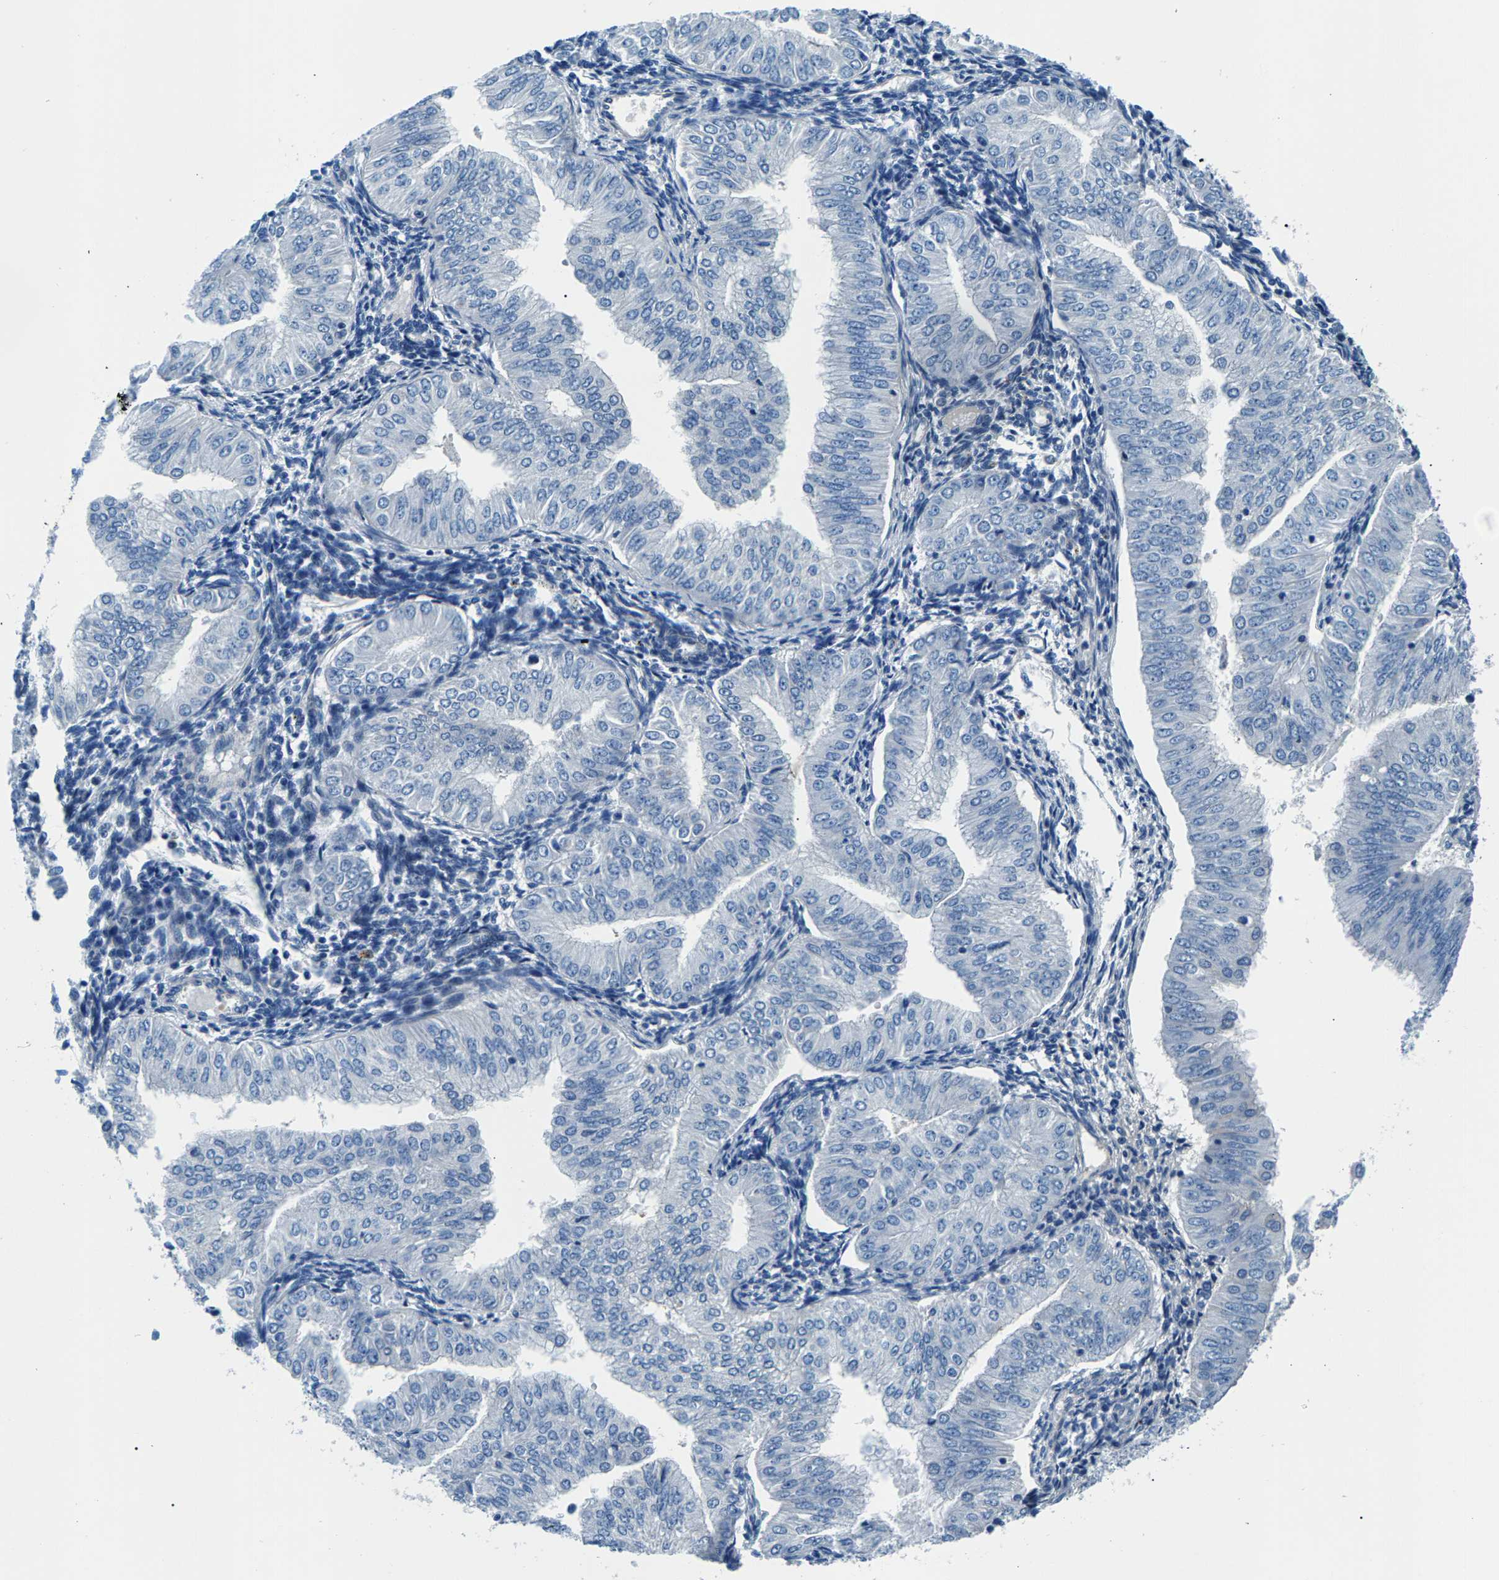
{"staining": {"intensity": "negative", "quantity": "none", "location": "none"}, "tissue": "endometrial cancer", "cell_type": "Tumor cells", "image_type": "cancer", "snomed": [{"axis": "morphology", "description": "Normal tissue, NOS"}, {"axis": "morphology", "description": "Adenocarcinoma, NOS"}, {"axis": "topography", "description": "Endometrium"}], "caption": "Immunohistochemistry (IHC) of human endometrial cancer (adenocarcinoma) demonstrates no positivity in tumor cells.", "gene": "CDRT4", "patient": {"sex": "female", "age": 53}}